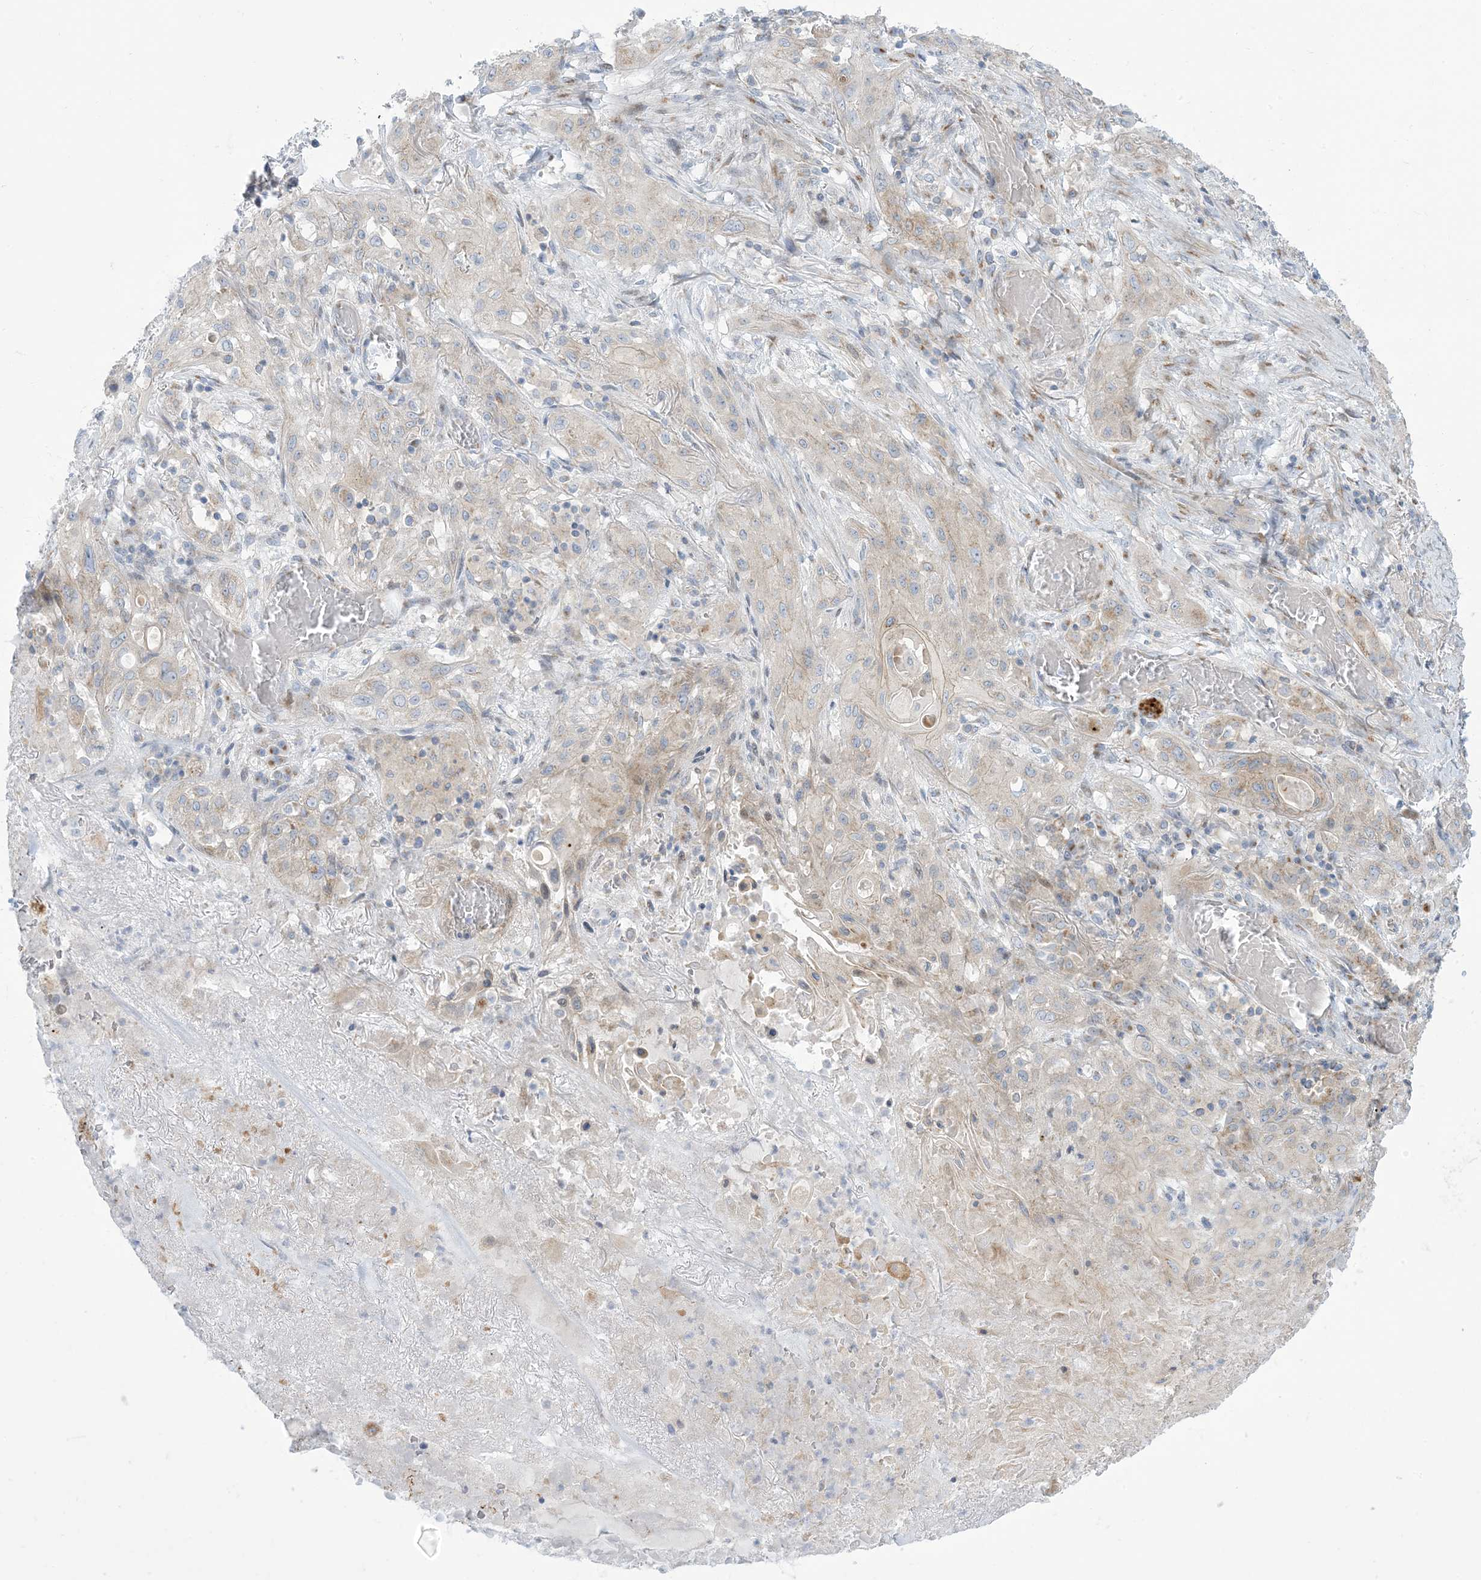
{"staining": {"intensity": "weak", "quantity": "<25%", "location": "cytoplasmic/membranous"}, "tissue": "lung cancer", "cell_type": "Tumor cells", "image_type": "cancer", "snomed": [{"axis": "morphology", "description": "Squamous cell carcinoma, NOS"}, {"axis": "topography", "description": "Lung"}], "caption": "There is no significant staining in tumor cells of lung cancer.", "gene": "AFTPH", "patient": {"sex": "female", "age": 47}}